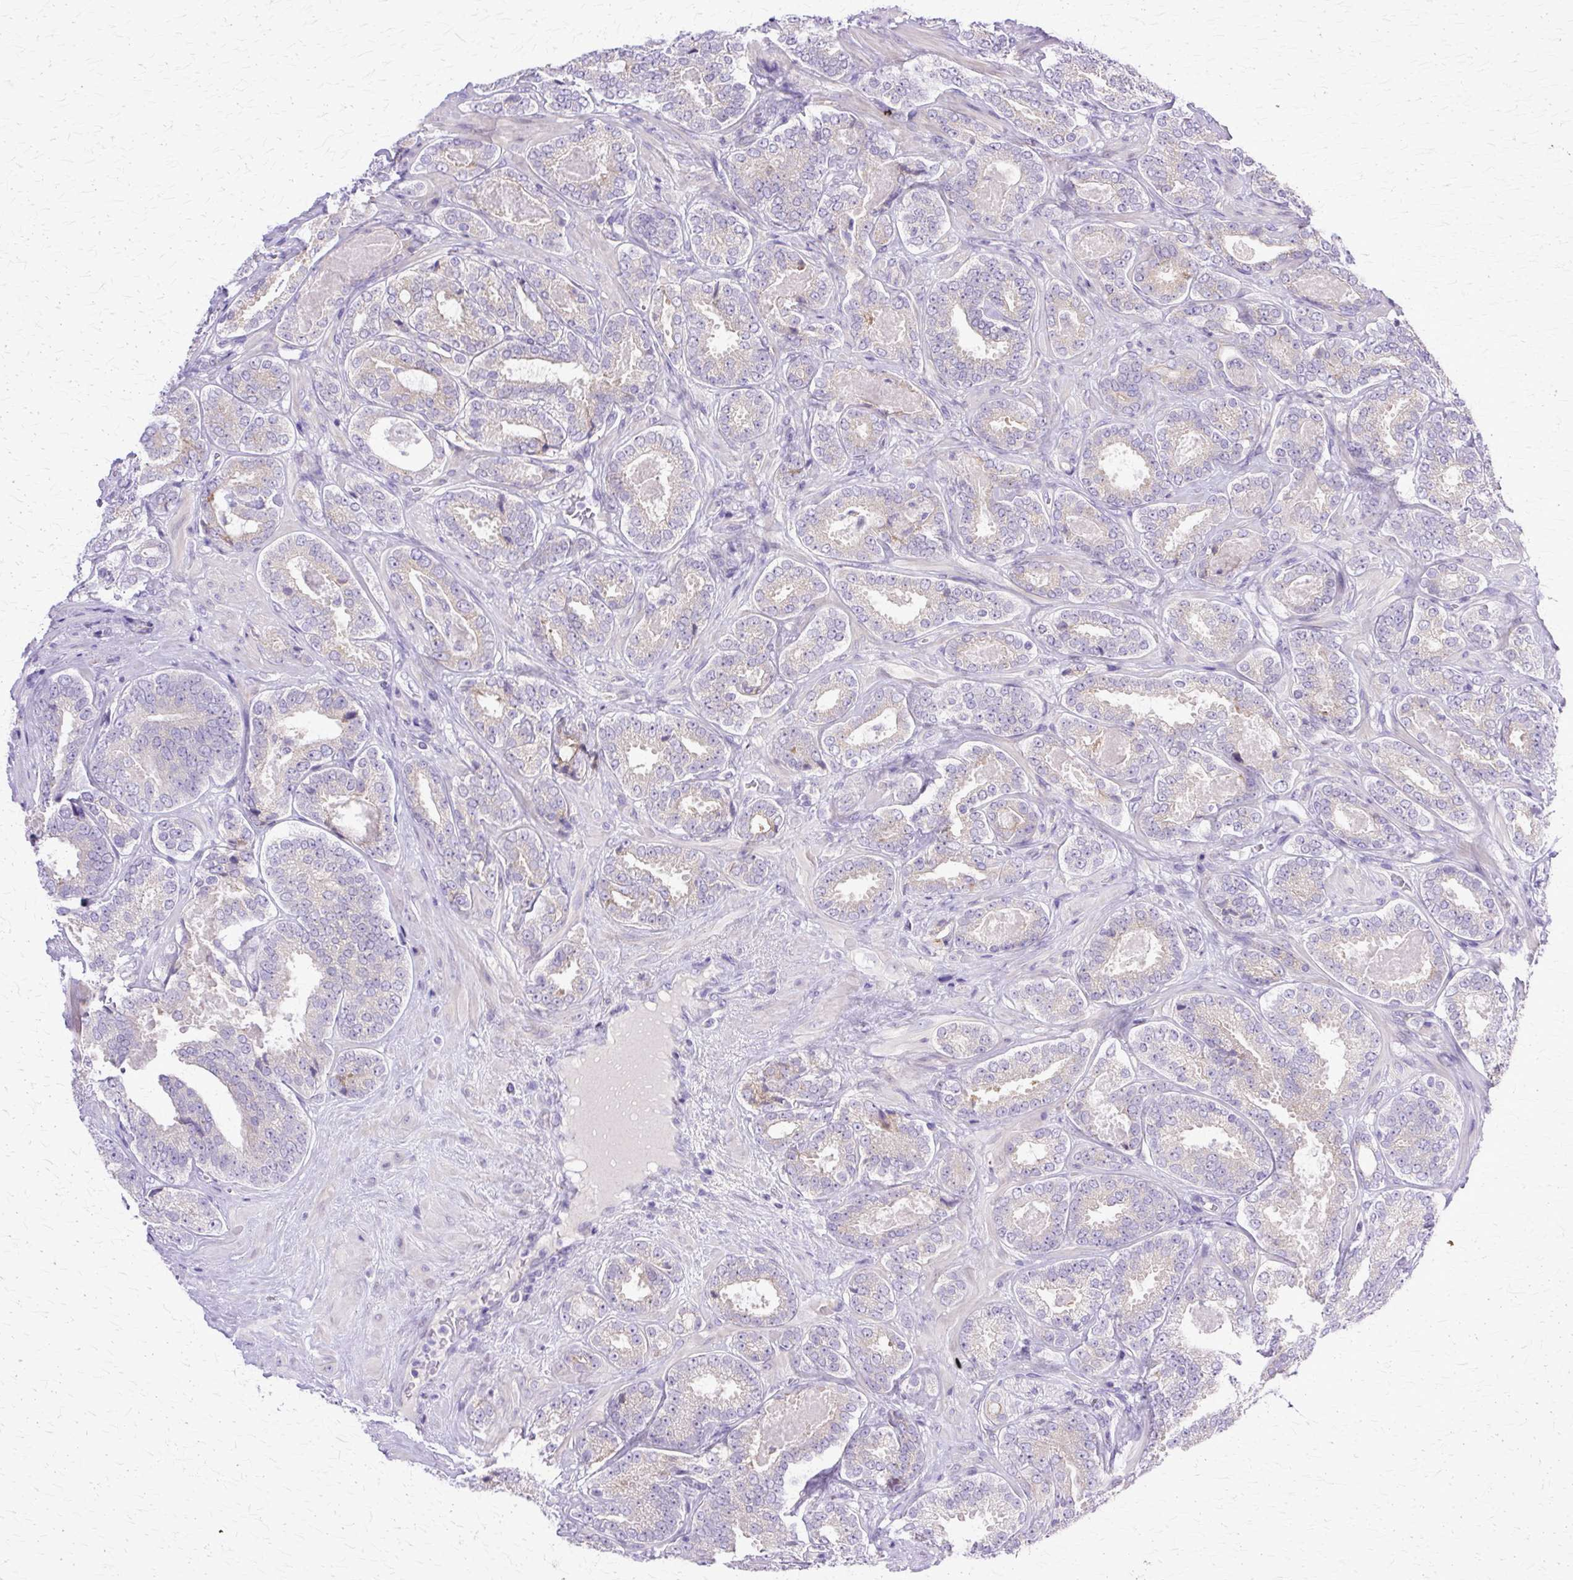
{"staining": {"intensity": "weak", "quantity": "<25%", "location": "cytoplasmic/membranous"}, "tissue": "prostate cancer", "cell_type": "Tumor cells", "image_type": "cancer", "snomed": [{"axis": "morphology", "description": "Adenocarcinoma, High grade"}, {"axis": "topography", "description": "Prostate"}], "caption": "Immunohistochemical staining of human prostate adenocarcinoma (high-grade) reveals no significant expression in tumor cells.", "gene": "TBC1D3G", "patient": {"sex": "male", "age": 65}}